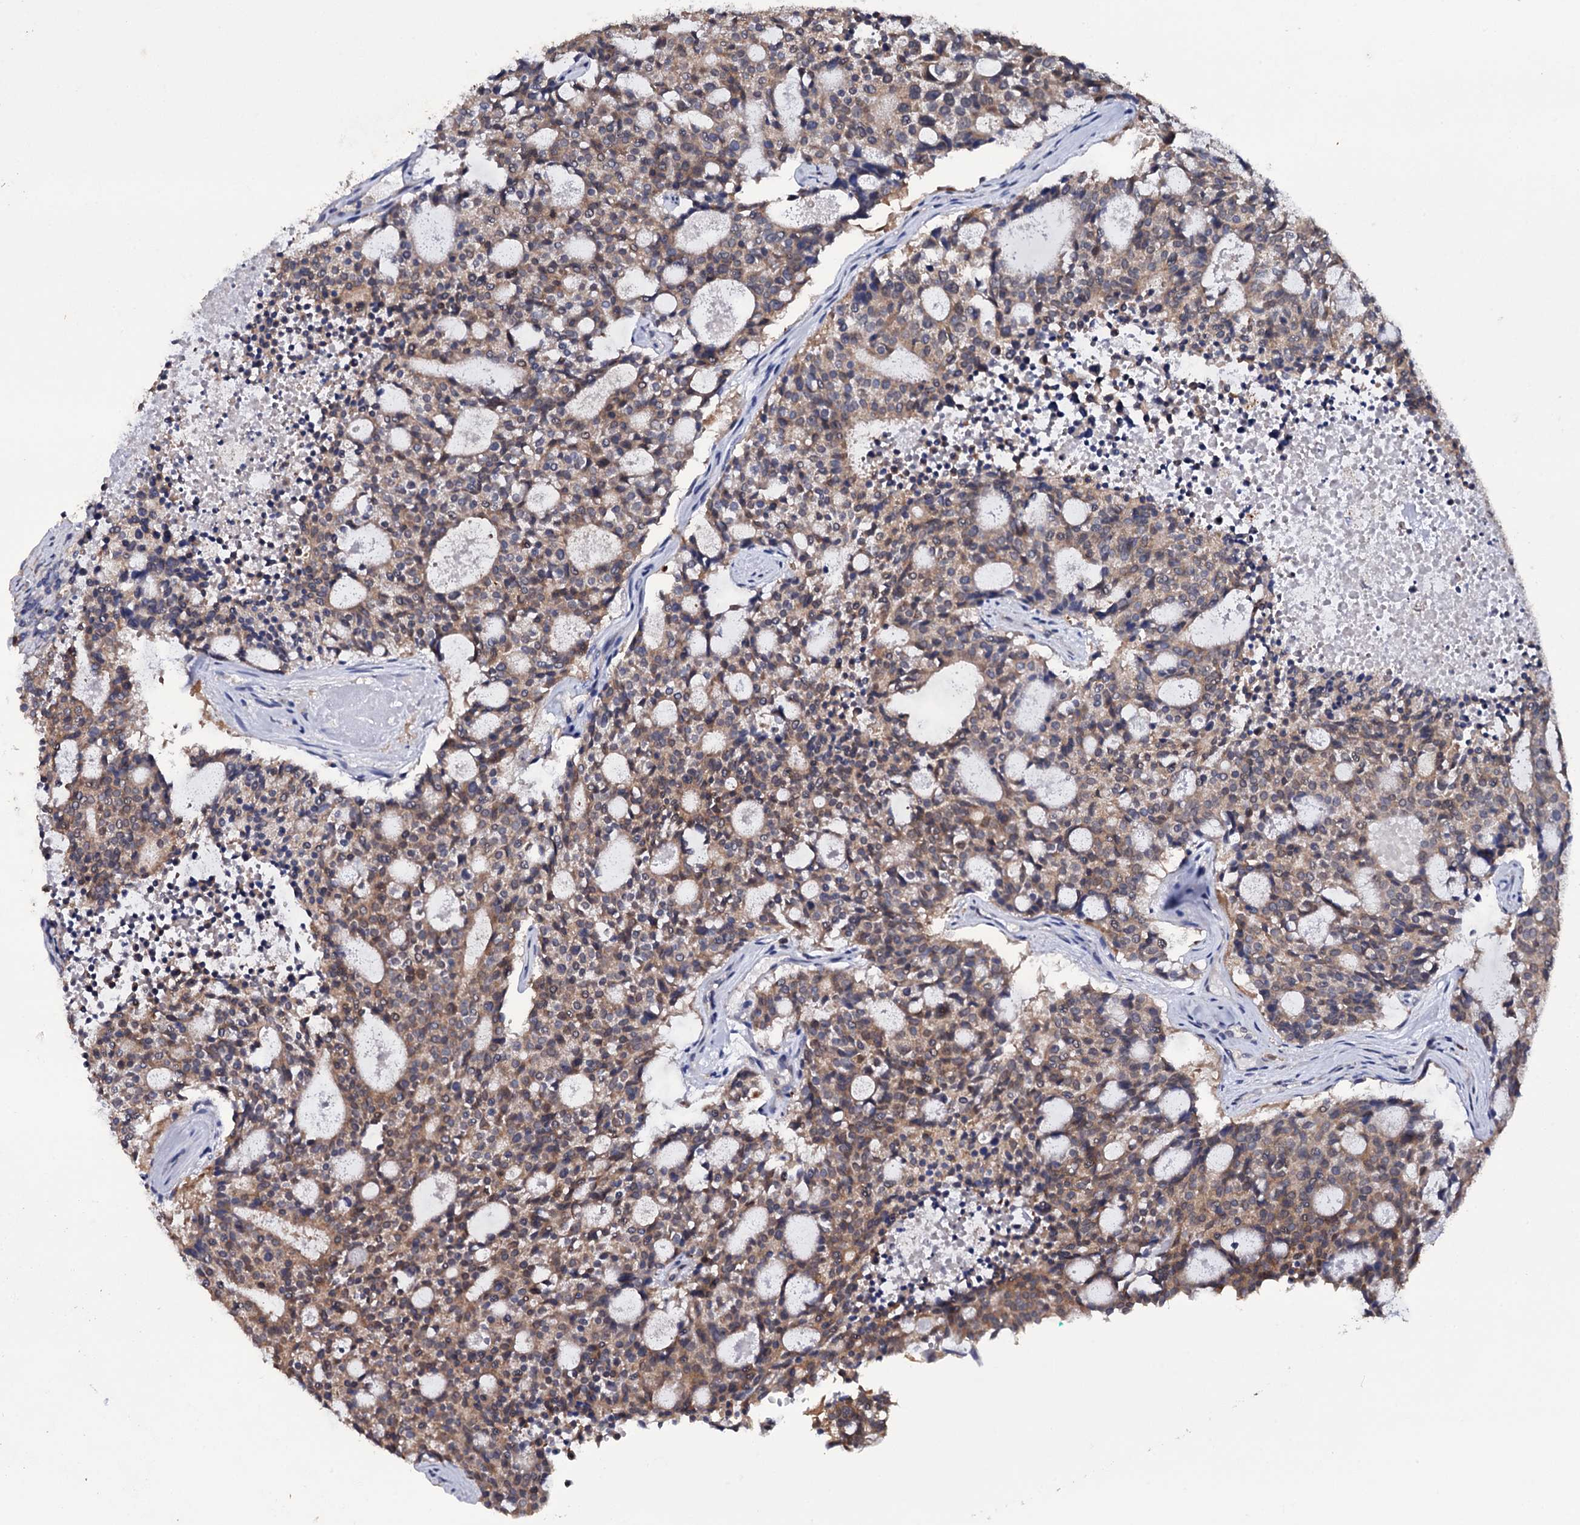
{"staining": {"intensity": "moderate", "quantity": ">75%", "location": "cytoplasmic/membranous"}, "tissue": "carcinoid", "cell_type": "Tumor cells", "image_type": "cancer", "snomed": [{"axis": "morphology", "description": "Carcinoid, malignant, NOS"}, {"axis": "topography", "description": "Pancreas"}], "caption": "Tumor cells demonstrate medium levels of moderate cytoplasmic/membranous staining in approximately >75% of cells in carcinoid.", "gene": "CRYL1", "patient": {"sex": "female", "age": 54}}